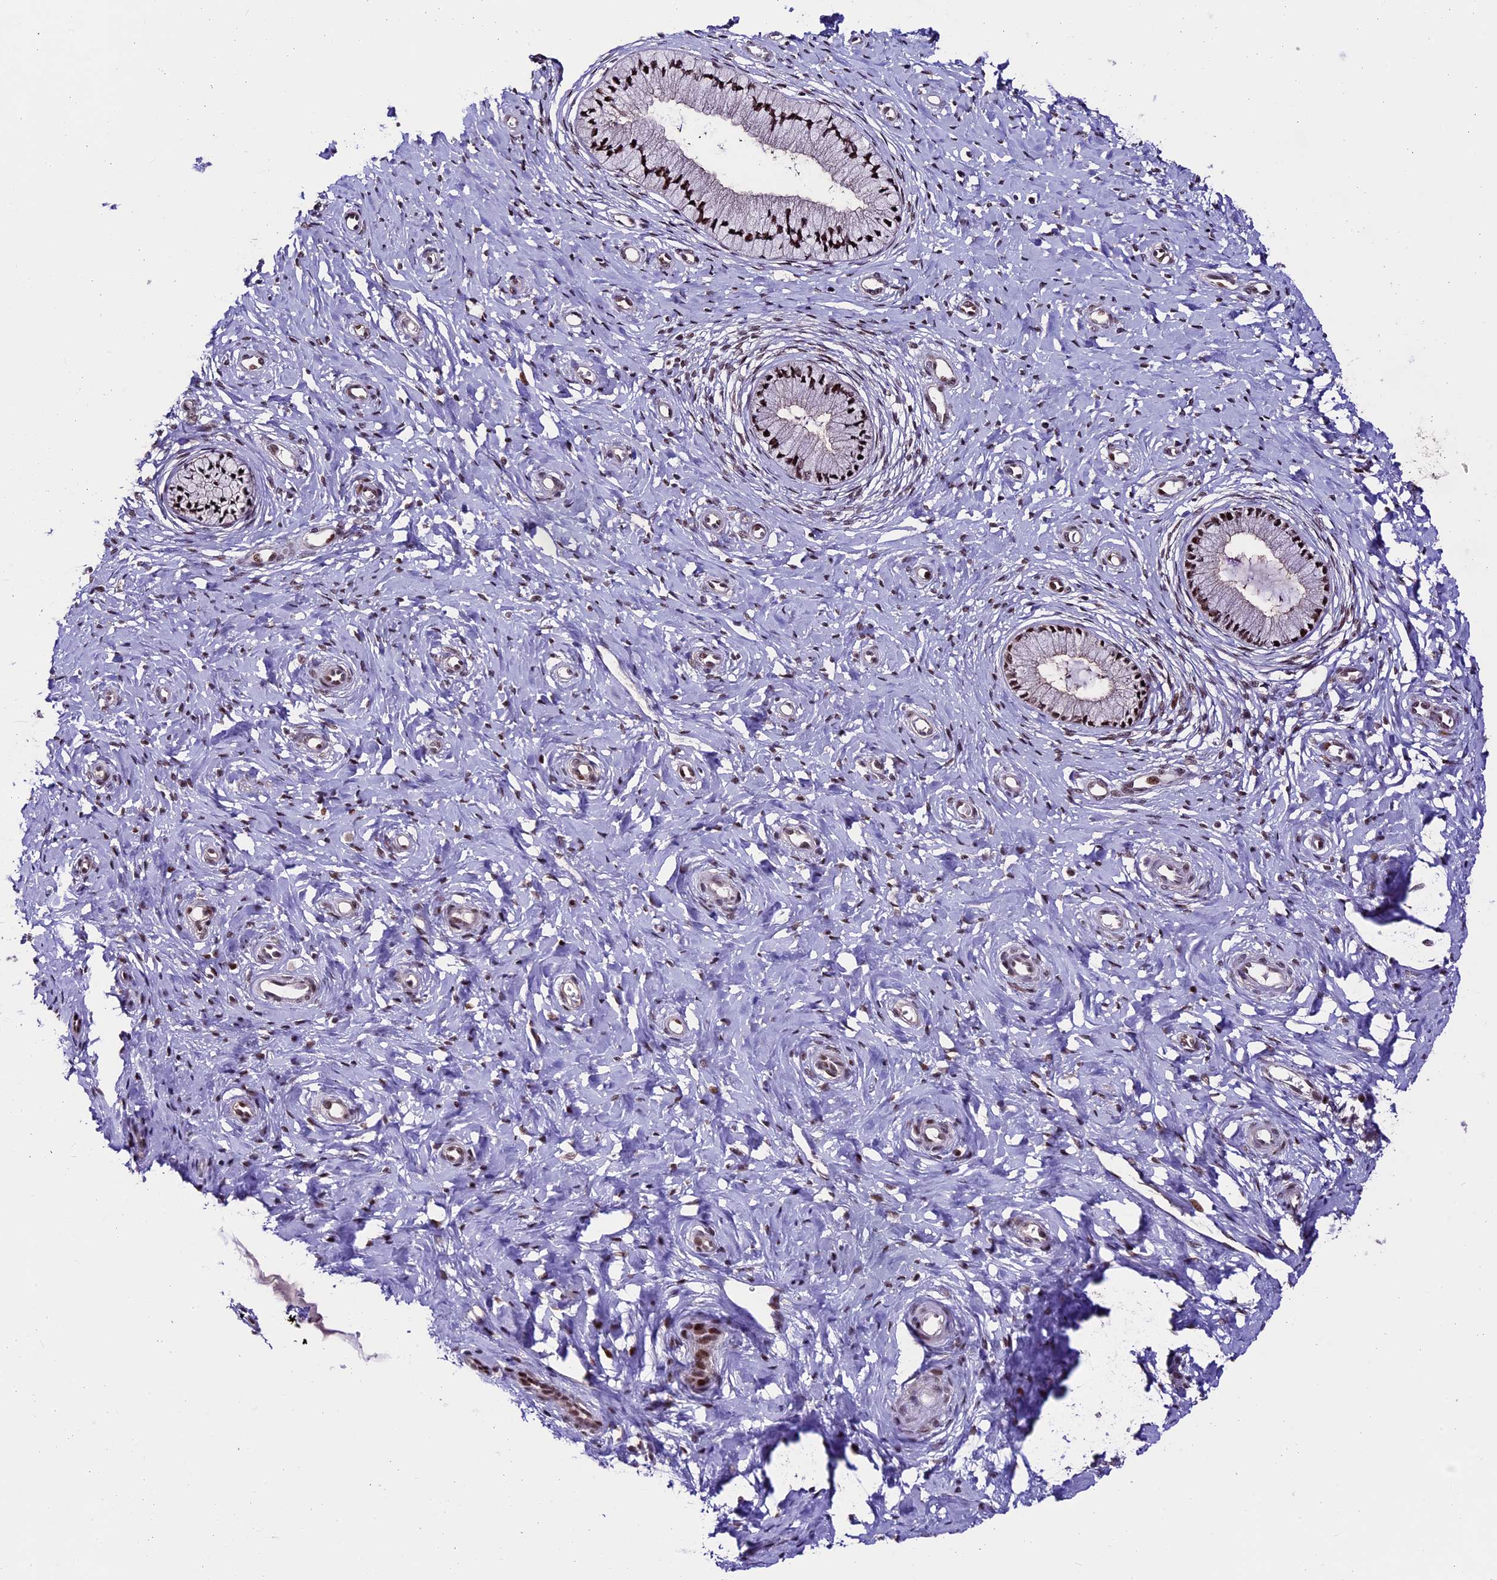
{"staining": {"intensity": "strong", "quantity": ">75%", "location": "nuclear"}, "tissue": "cervix", "cell_type": "Glandular cells", "image_type": "normal", "snomed": [{"axis": "morphology", "description": "Normal tissue, NOS"}, {"axis": "topography", "description": "Cervix"}], "caption": "Immunohistochemistry (IHC) of benign human cervix exhibits high levels of strong nuclear positivity in approximately >75% of glandular cells.", "gene": "TCP11L2", "patient": {"sex": "female", "age": 36}}